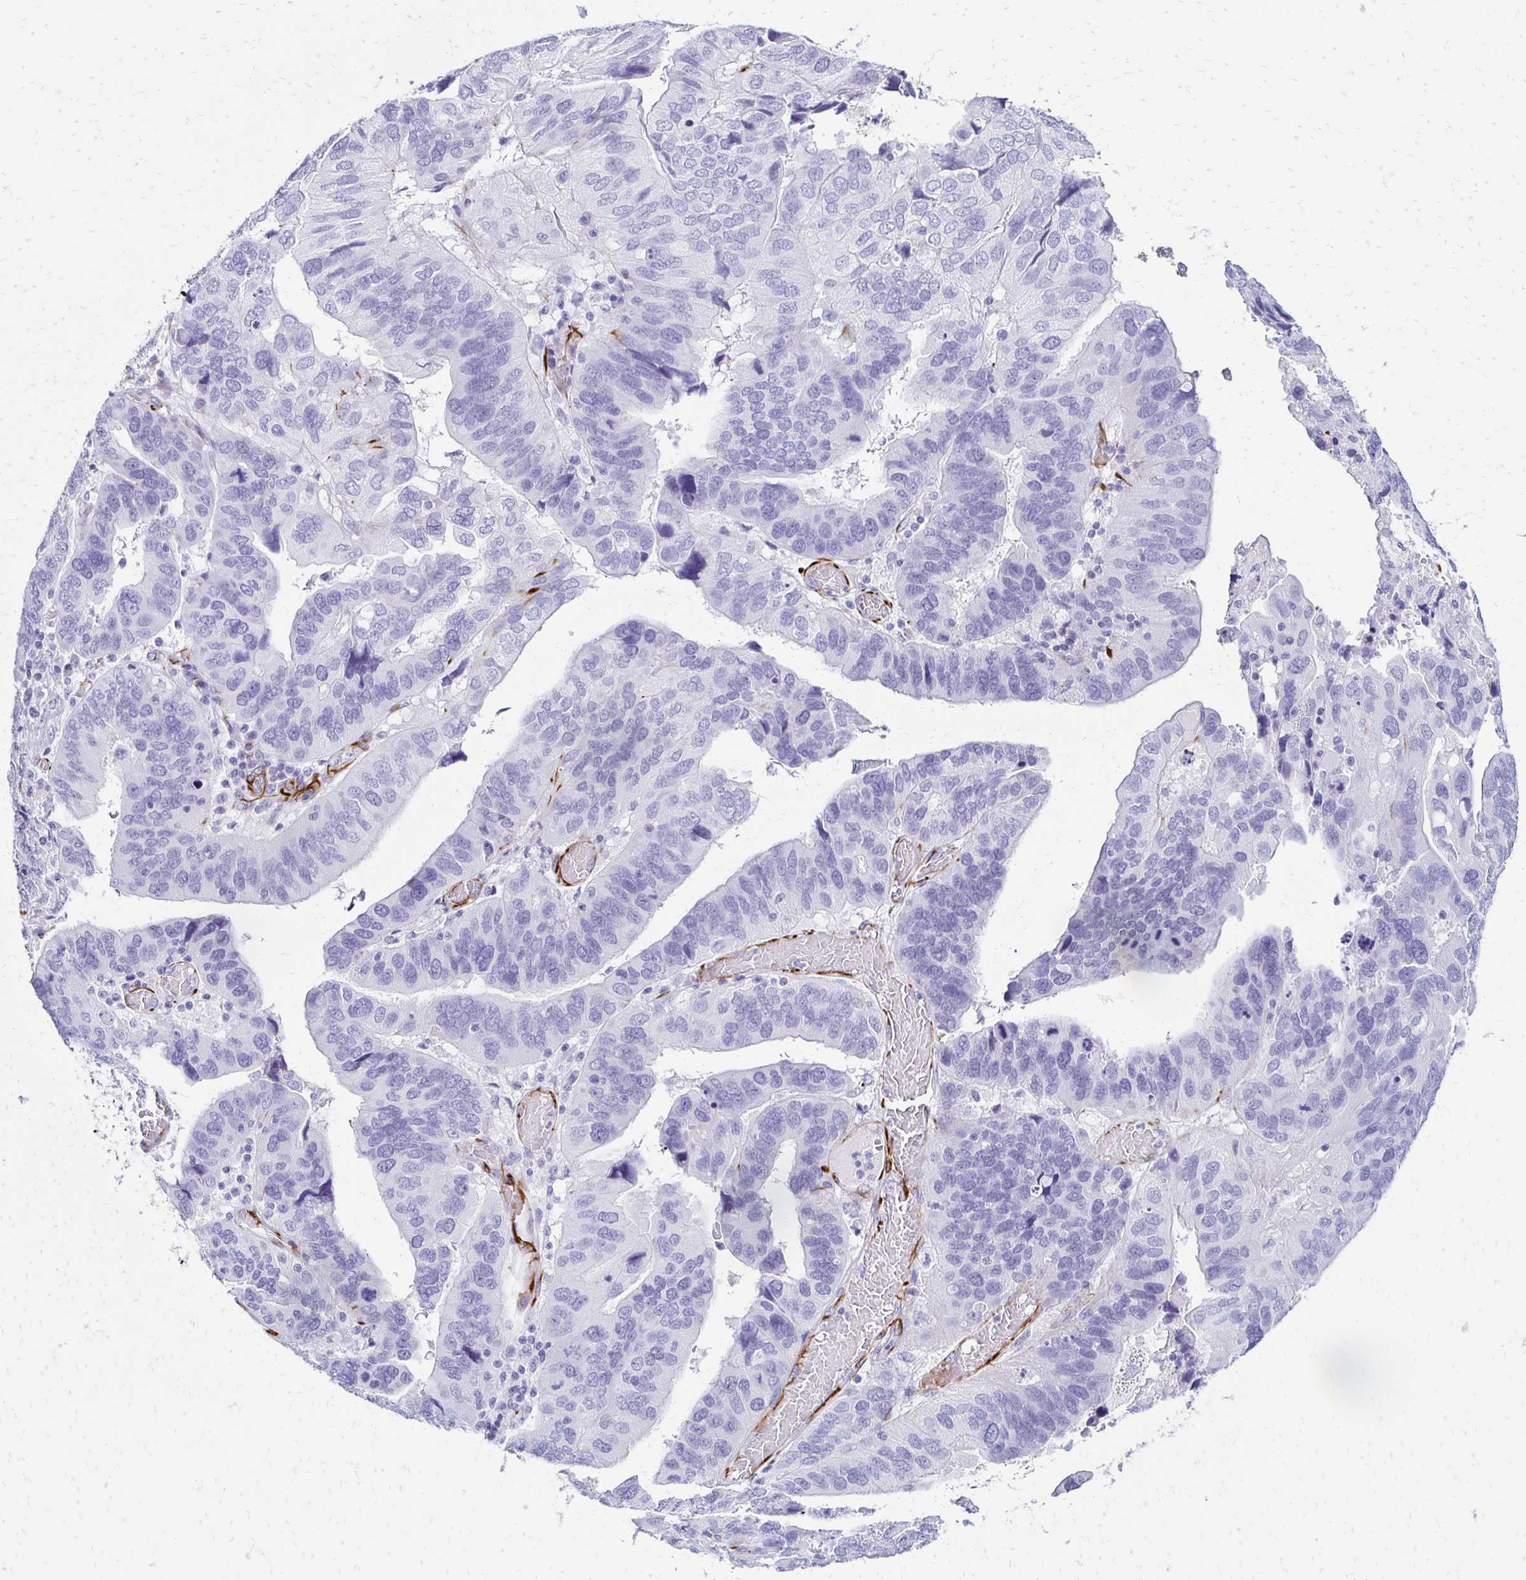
{"staining": {"intensity": "negative", "quantity": "none", "location": "none"}, "tissue": "ovarian cancer", "cell_type": "Tumor cells", "image_type": "cancer", "snomed": [{"axis": "morphology", "description": "Cystadenocarcinoma, serous, NOS"}, {"axis": "topography", "description": "Ovary"}], "caption": "The photomicrograph reveals no significant staining in tumor cells of ovarian serous cystadenocarcinoma. The staining is performed using DAB (3,3'-diaminobenzidine) brown chromogen with nuclei counter-stained in using hematoxylin.", "gene": "TMEM54", "patient": {"sex": "female", "age": 79}}